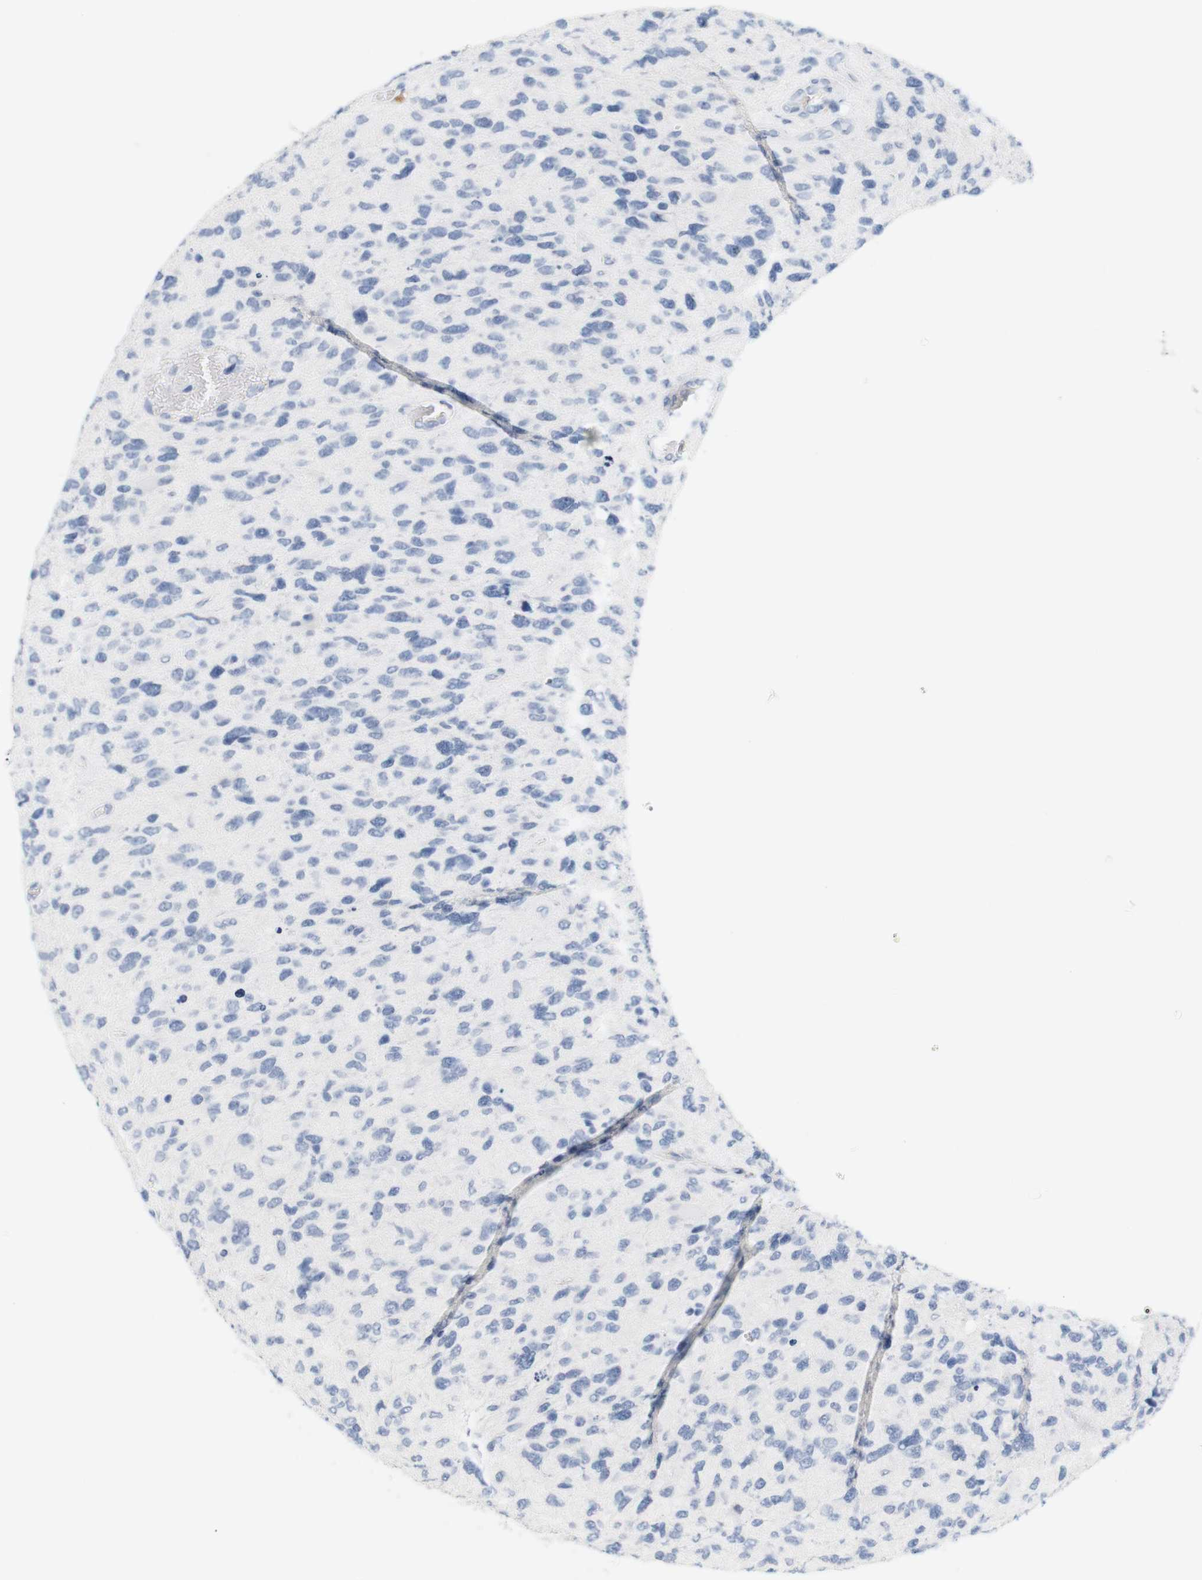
{"staining": {"intensity": "negative", "quantity": "none", "location": "none"}, "tissue": "glioma", "cell_type": "Tumor cells", "image_type": "cancer", "snomed": [{"axis": "morphology", "description": "Glioma, malignant, High grade"}, {"axis": "topography", "description": "Brain"}], "caption": "Immunohistochemical staining of human glioma shows no significant staining in tumor cells.", "gene": "OPRM1", "patient": {"sex": "female", "age": 58}}